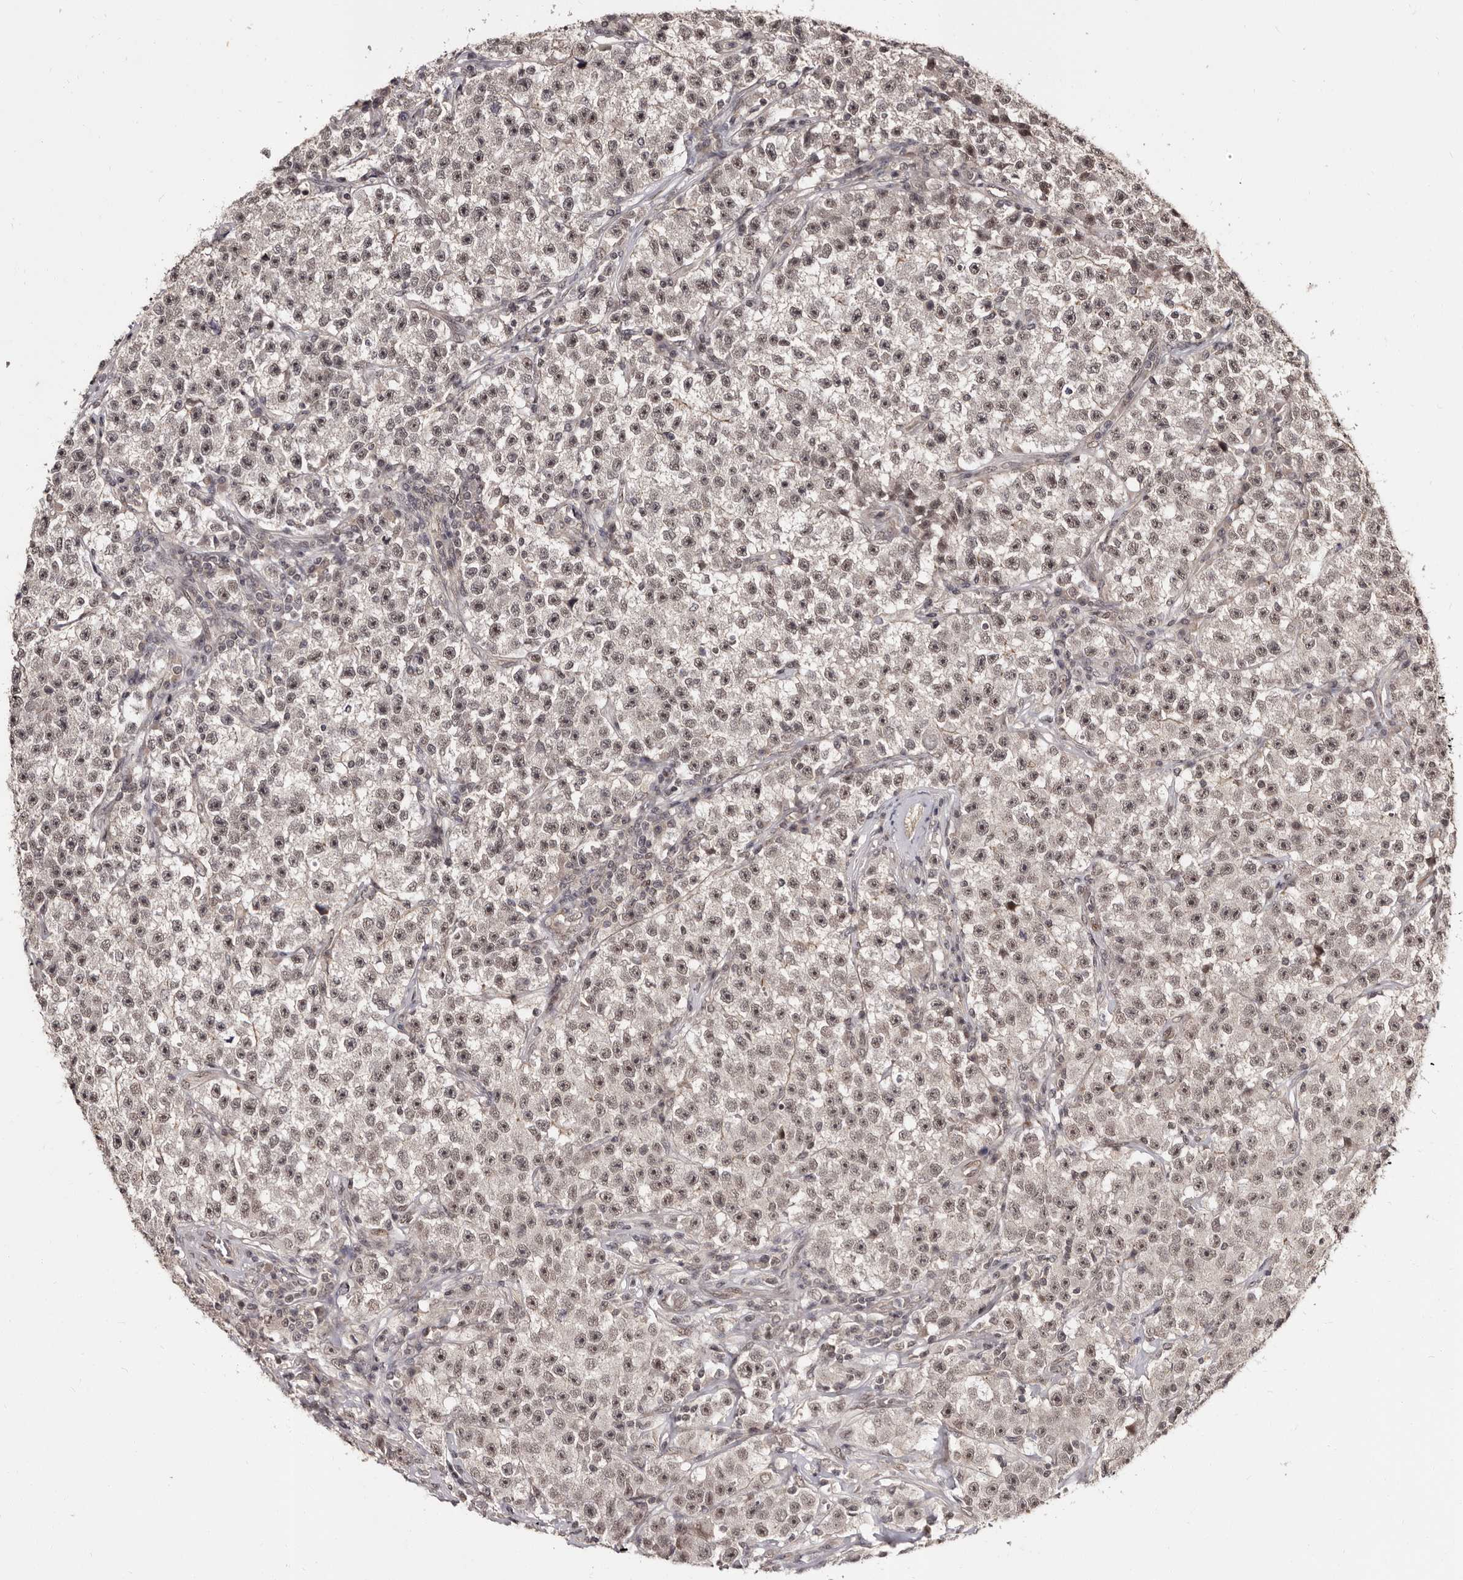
{"staining": {"intensity": "weak", "quantity": ">75%", "location": "nuclear"}, "tissue": "testis cancer", "cell_type": "Tumor cells", "image_type": "cancer", "snomed": [{"axis": "morphology", "description": "Seminoma, NOS"}, {"axis": "topography", "description": "Testis"}], "caption": "Human seminoma (testis) stained with a protein marker displays weak staining in tumor cells.", "gene": "TBC1D22B", "patient": {"sex": "male", "age": 22}}